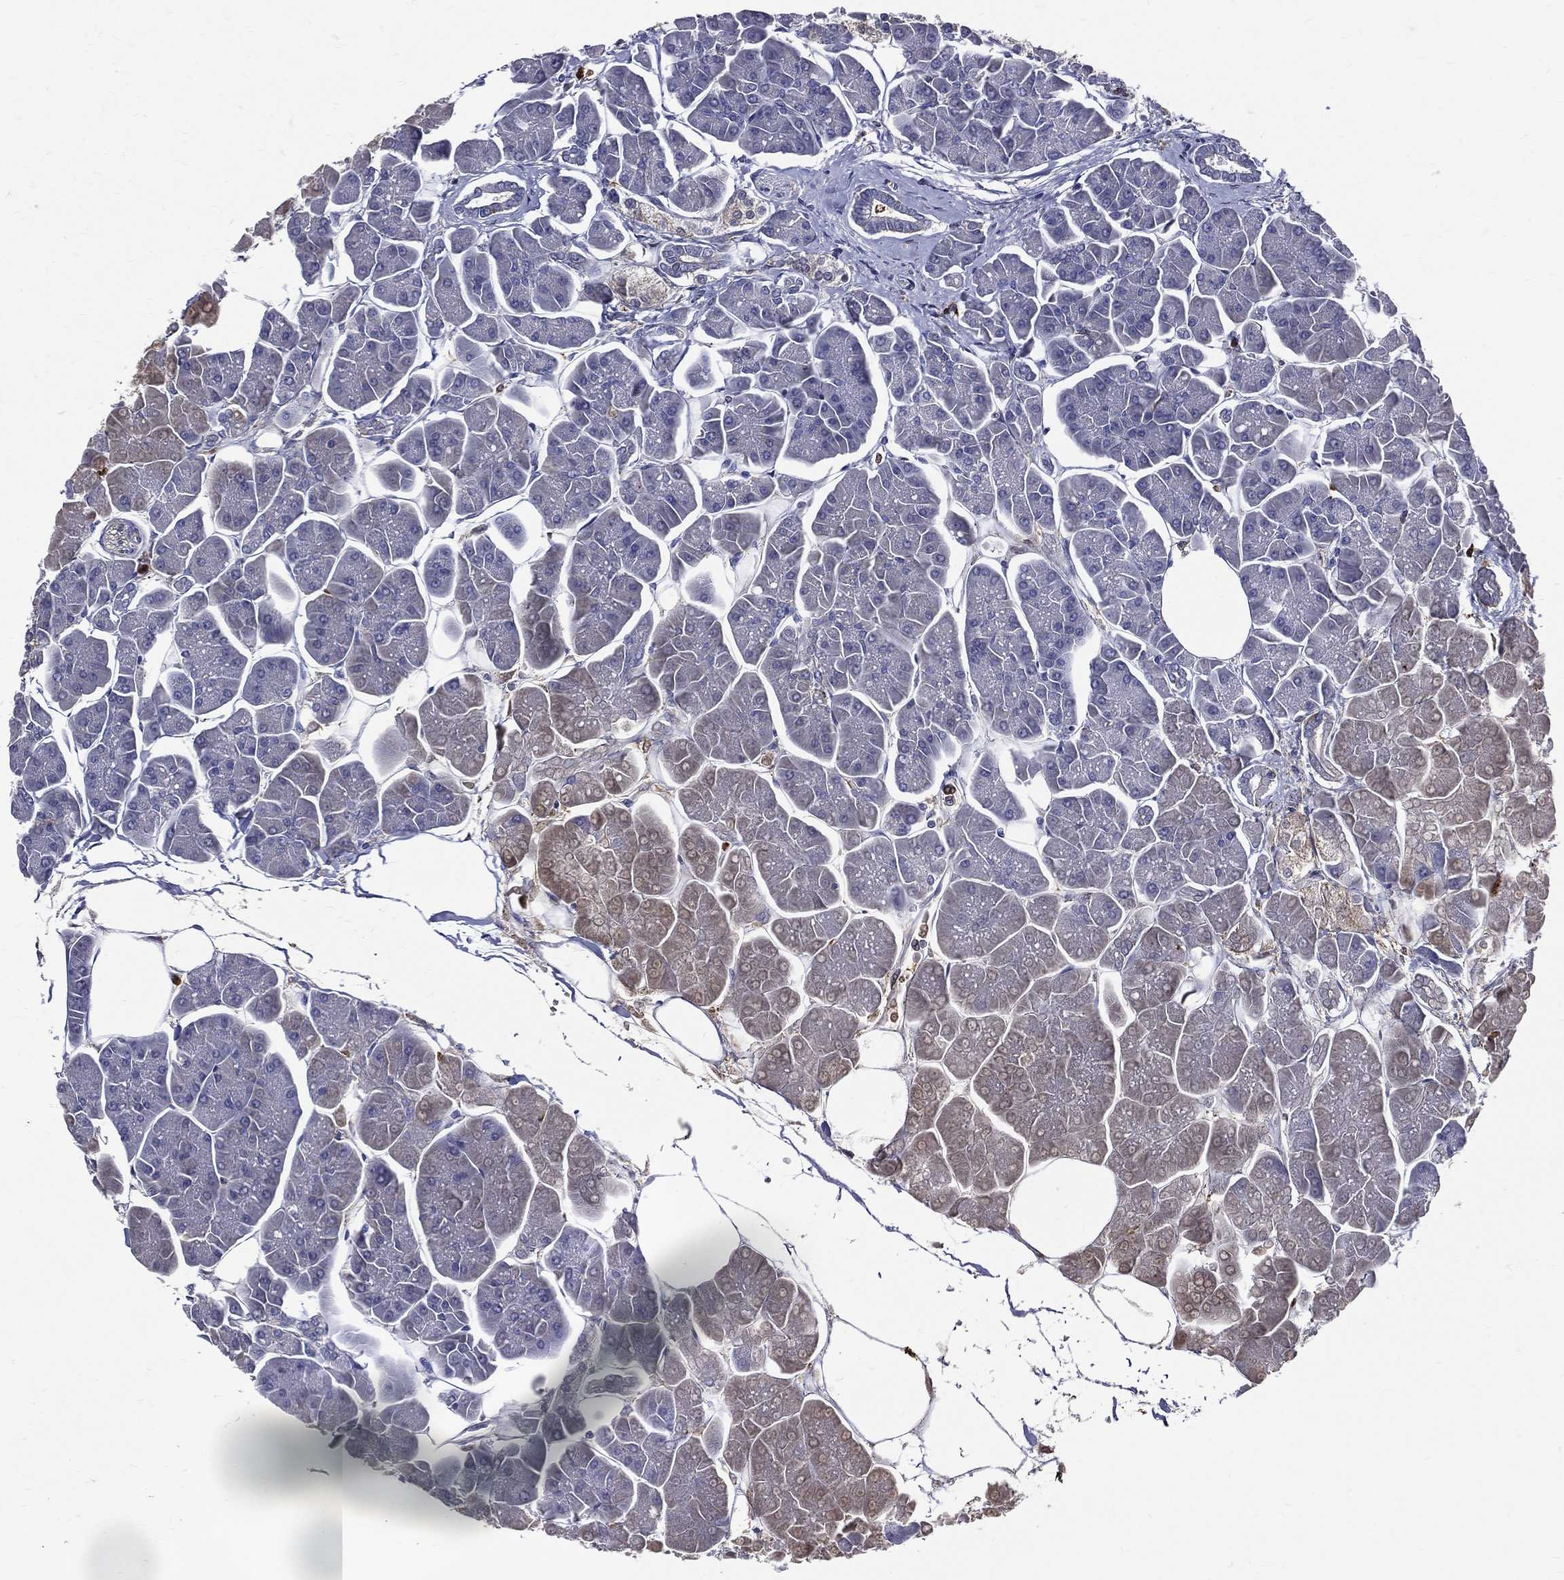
{"staining": {"intensity": "negative", "quantity": "none", "location": "none"}, "tissue": "pancreas", "cell_type": "Exocrine glandular cells", "image_type": "normal", "snomed": [{"axis": "morphology", "description": "Normal tissue, NOS"}, {"axis": "topography", "description": "Adipose tissue"}, {"axis": "topography", "description": "Pancreas"}, {"axis": "topography", "description": "Peripheral nerve tissue"}], "caption": "Exocrine glandular cells show no significant staining in normal pancreas. The staining was performed using DAB (3,3'-diaminobenzidine) to visualize the protein expression in brown, while the nuclei were stained in blue with hematoxylin (Magnification: 20x).", "gene": "GPR171", "patient": {"sex": "female", "age": 58}}